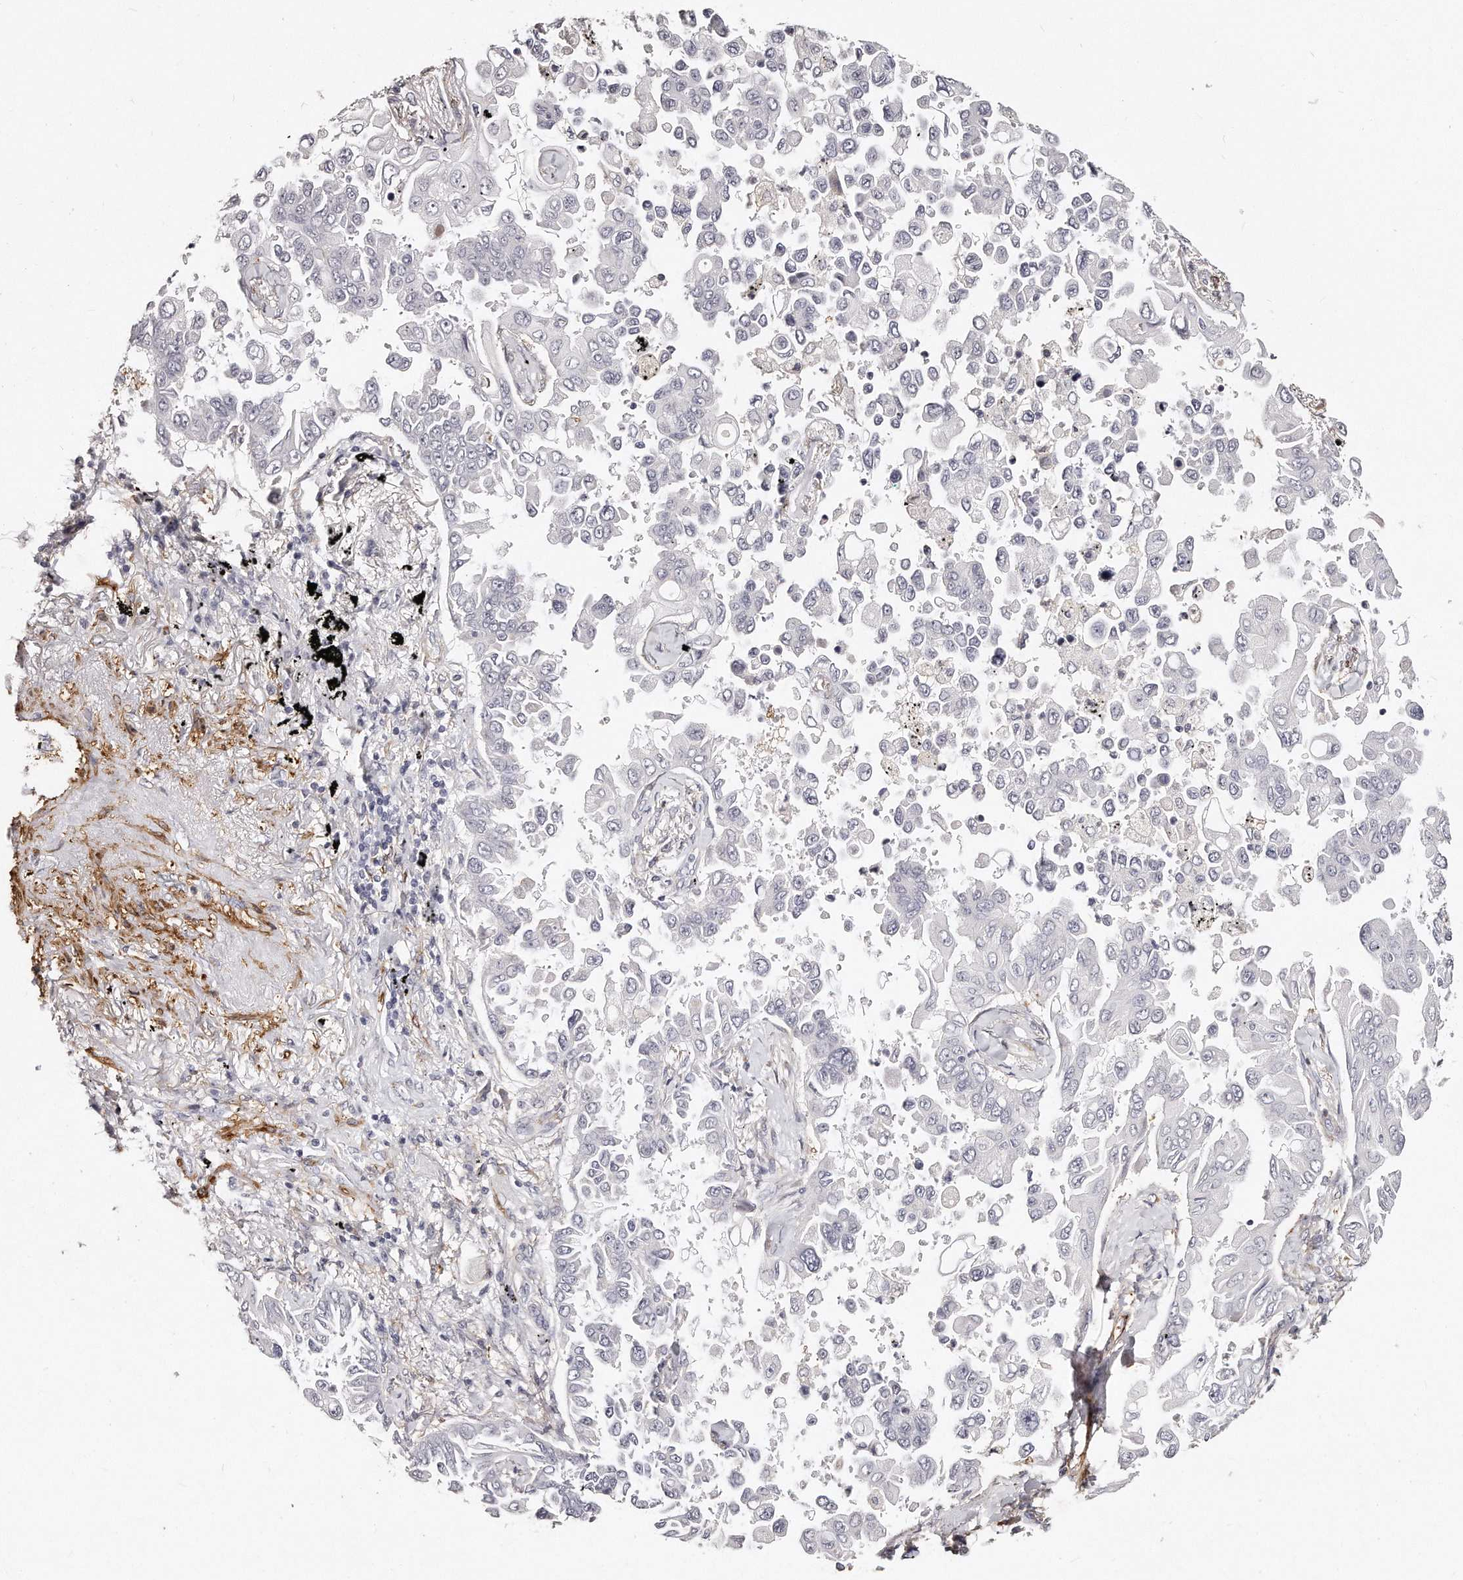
{"staining": {"intensity": "negative", "quantity": "none", "location": "none"}, "tissue": "lung cancer", "cell_type": "Tumor cells", "image_type": "cancer", "snomed": [{"axis": "morphology", "description": "Adenocarcinoma, NOS"}, {"axis": "topography", "description": "Lung"}], "caption": "A high-resolution image shows immunohistochemistry (IHC) staining of adenocarcinoma (lung), which displays no significant positivity in tumor cells.", "gene": "LMOD1", "patient": {"sex": "female", "age": 67}}